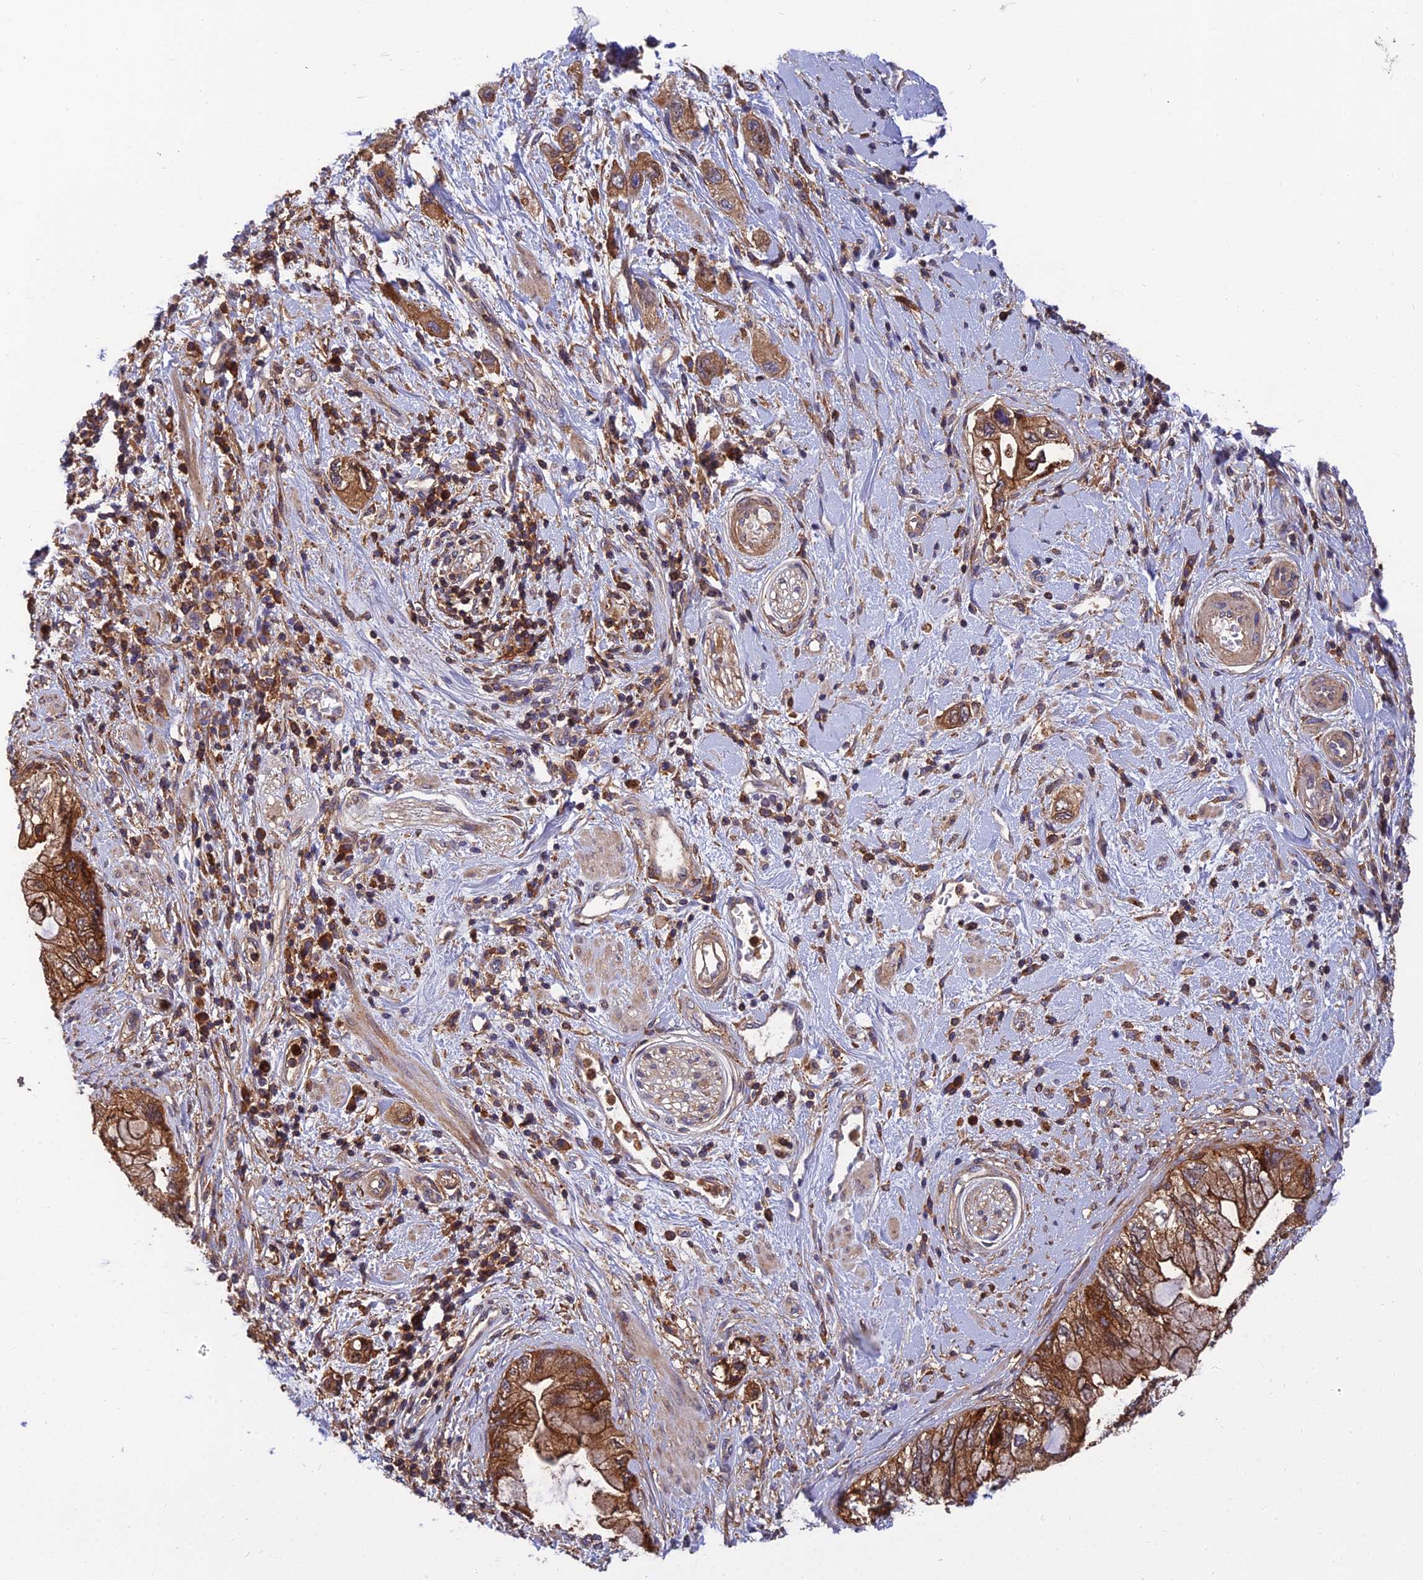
{"staining": {"intensity": "strong", "quantity": ">75%", "location": "cytoplasmic/membranous"}, "tissue": "pancreatic cancer", "cell_type": "Tumor cells", "image_type": "cancer", "snomed": [{"axis": "morphology", "description": "Adenocarcinoma, NOS"}, {"axis": "topography", "description": "Pancreas"}], "caption": "This image exhibits IHC staining of adenocarcinoma (pancreatic), with high strong cytoplasmic/membranous expression in about >75% of tumor cells.", "gene": "UMAD1", "patient": {"sex": "female", "age": 73}}